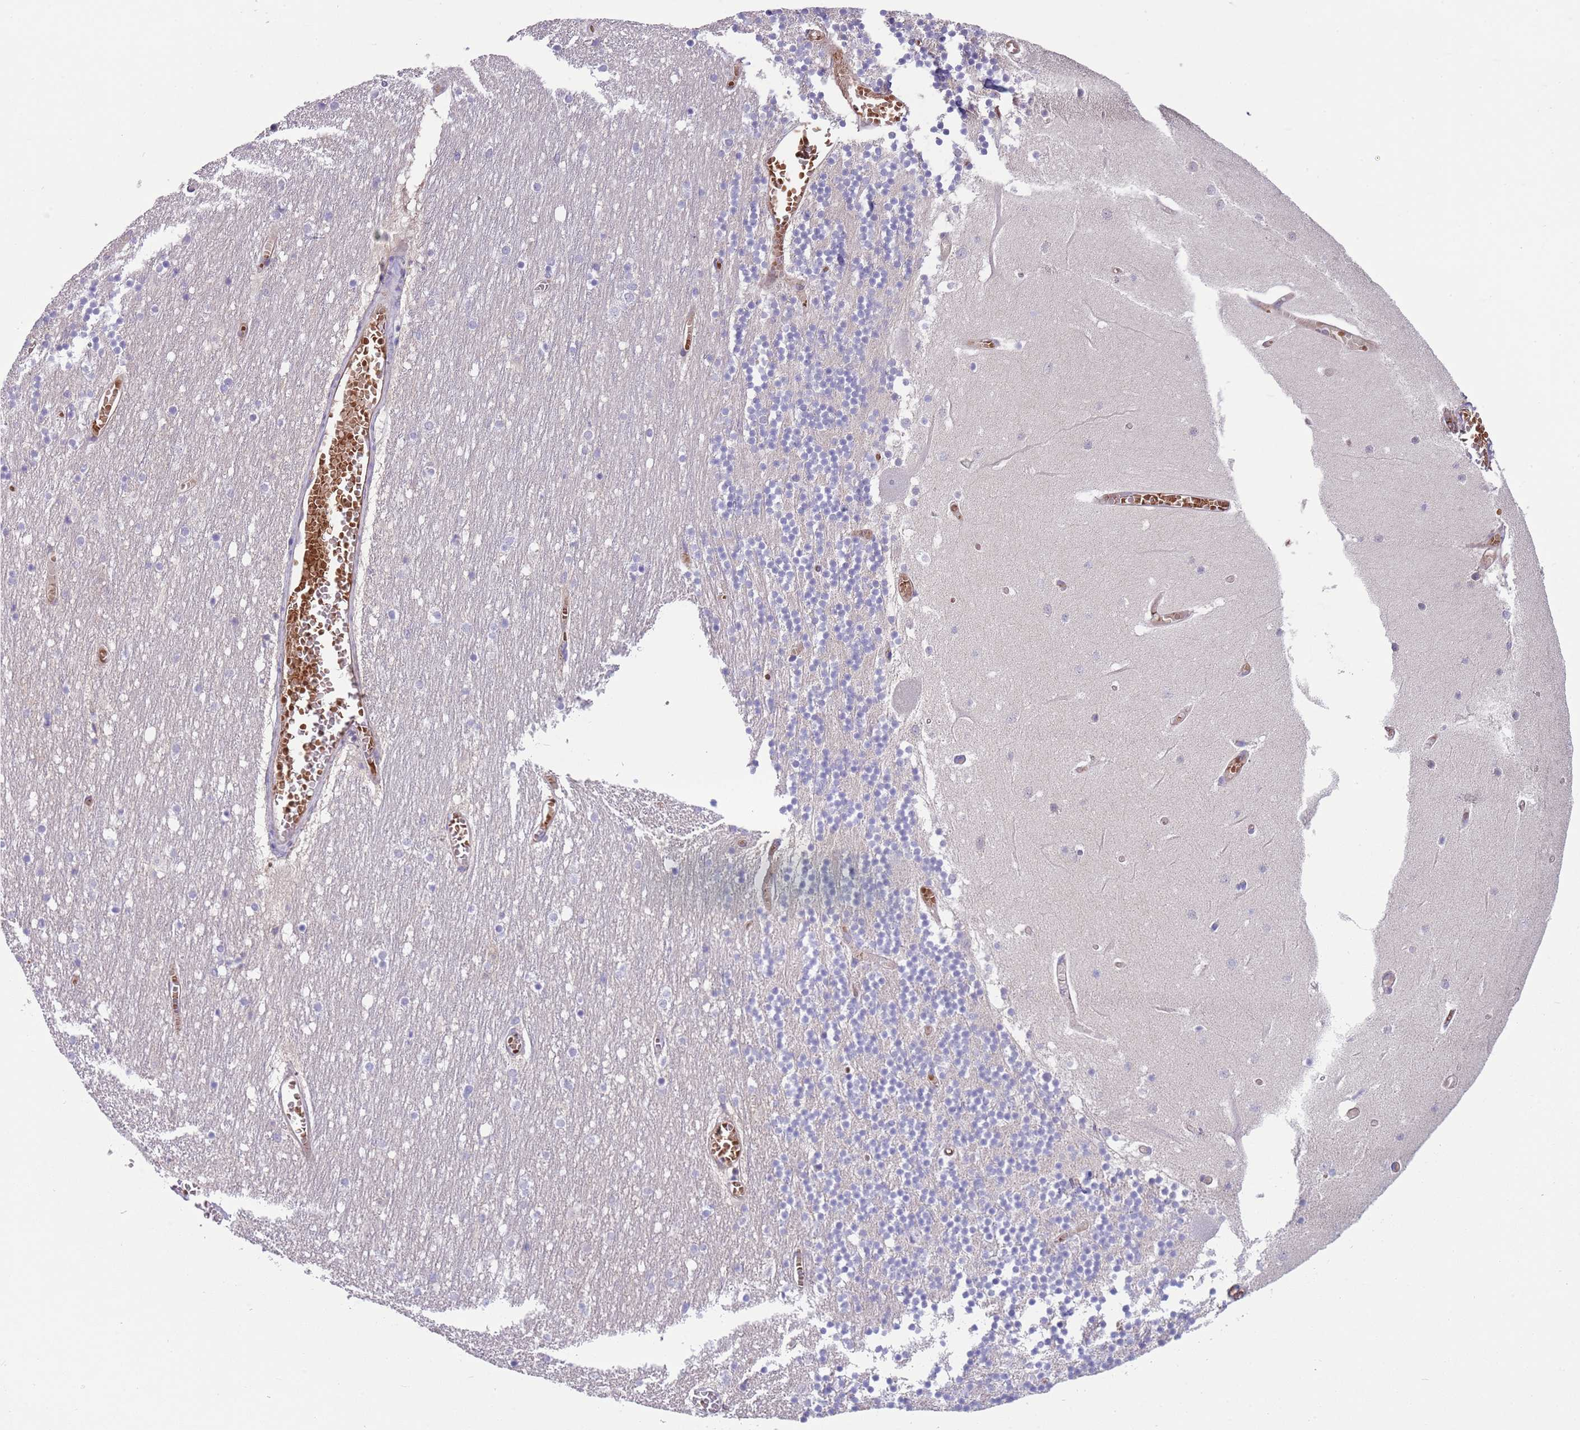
{"staining": {"intensity": "negative", "quantity": "none", "location": "none"}, "tissue": "cerebellum", "cell_type": "Cells in granular layer", "image_type": "normal", "snomed": [{"axis": "morphology", "description": "Normal tissue, NOS"}, {"axis": "topography", "description": "Cerebellum"}], "caption": "DAB immunohistochemical staining of benign human cerebellum shows no significant staining in cells in granular layer.", "gene": "ZNF14", "patient": {"sex": "female", "age": 28}}